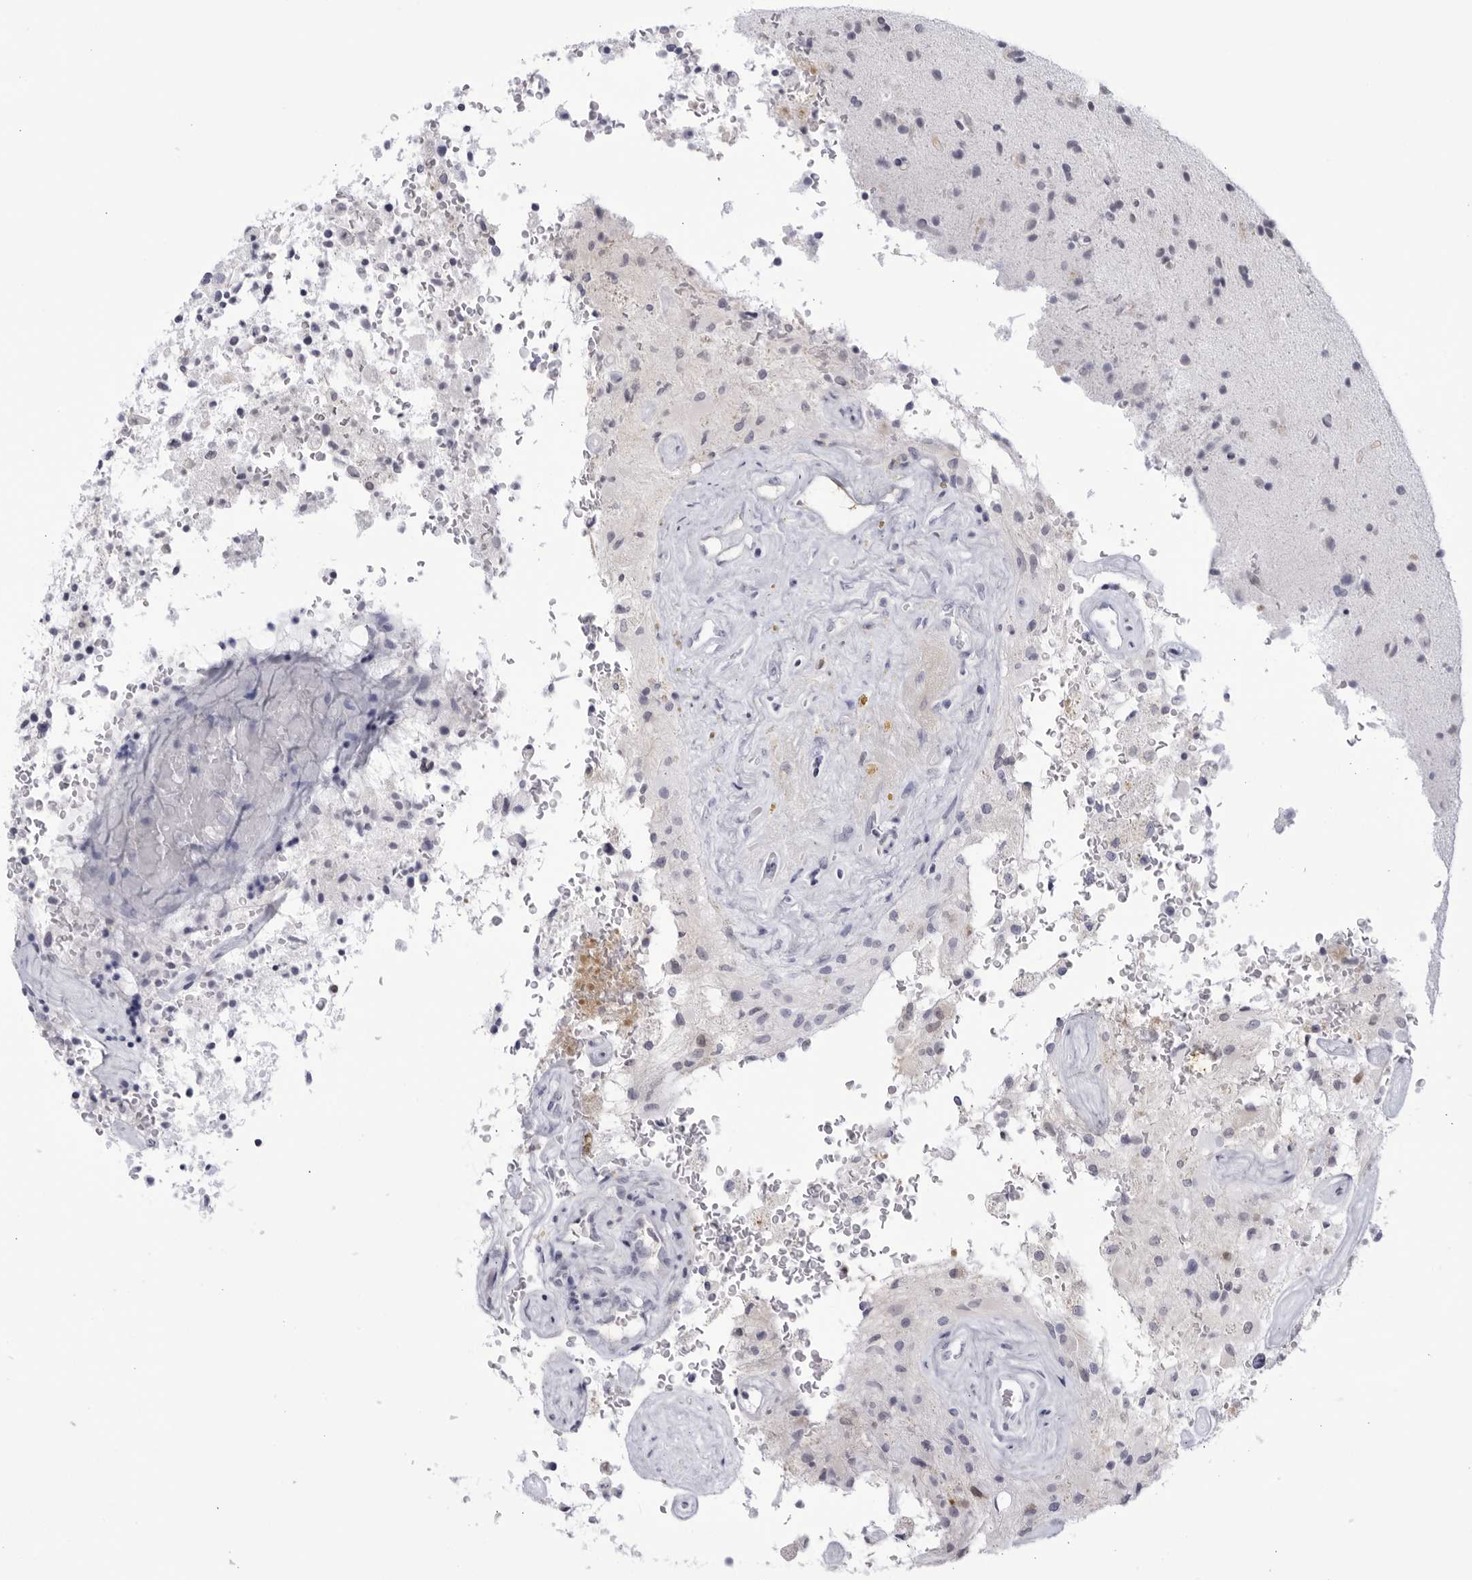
{"staining": {"intensity": "negative", "quantity": "none", "location": "none"}, "tissue": "glioma", "cell_type": "Tumor cells", "image_type": "cancer", "snomed": [{"axis": "morphology", "description": "Glioma, malignant, High grade"}, {"axis": "topography", "description": "Brain"}], "caption": "DAB immunohistochemical staining of human malignant glioma (high-grade) reveals no significant expression in tumor cells.", "gene": "CNBD1", "patient": {"sex": "male", "age": 72}}